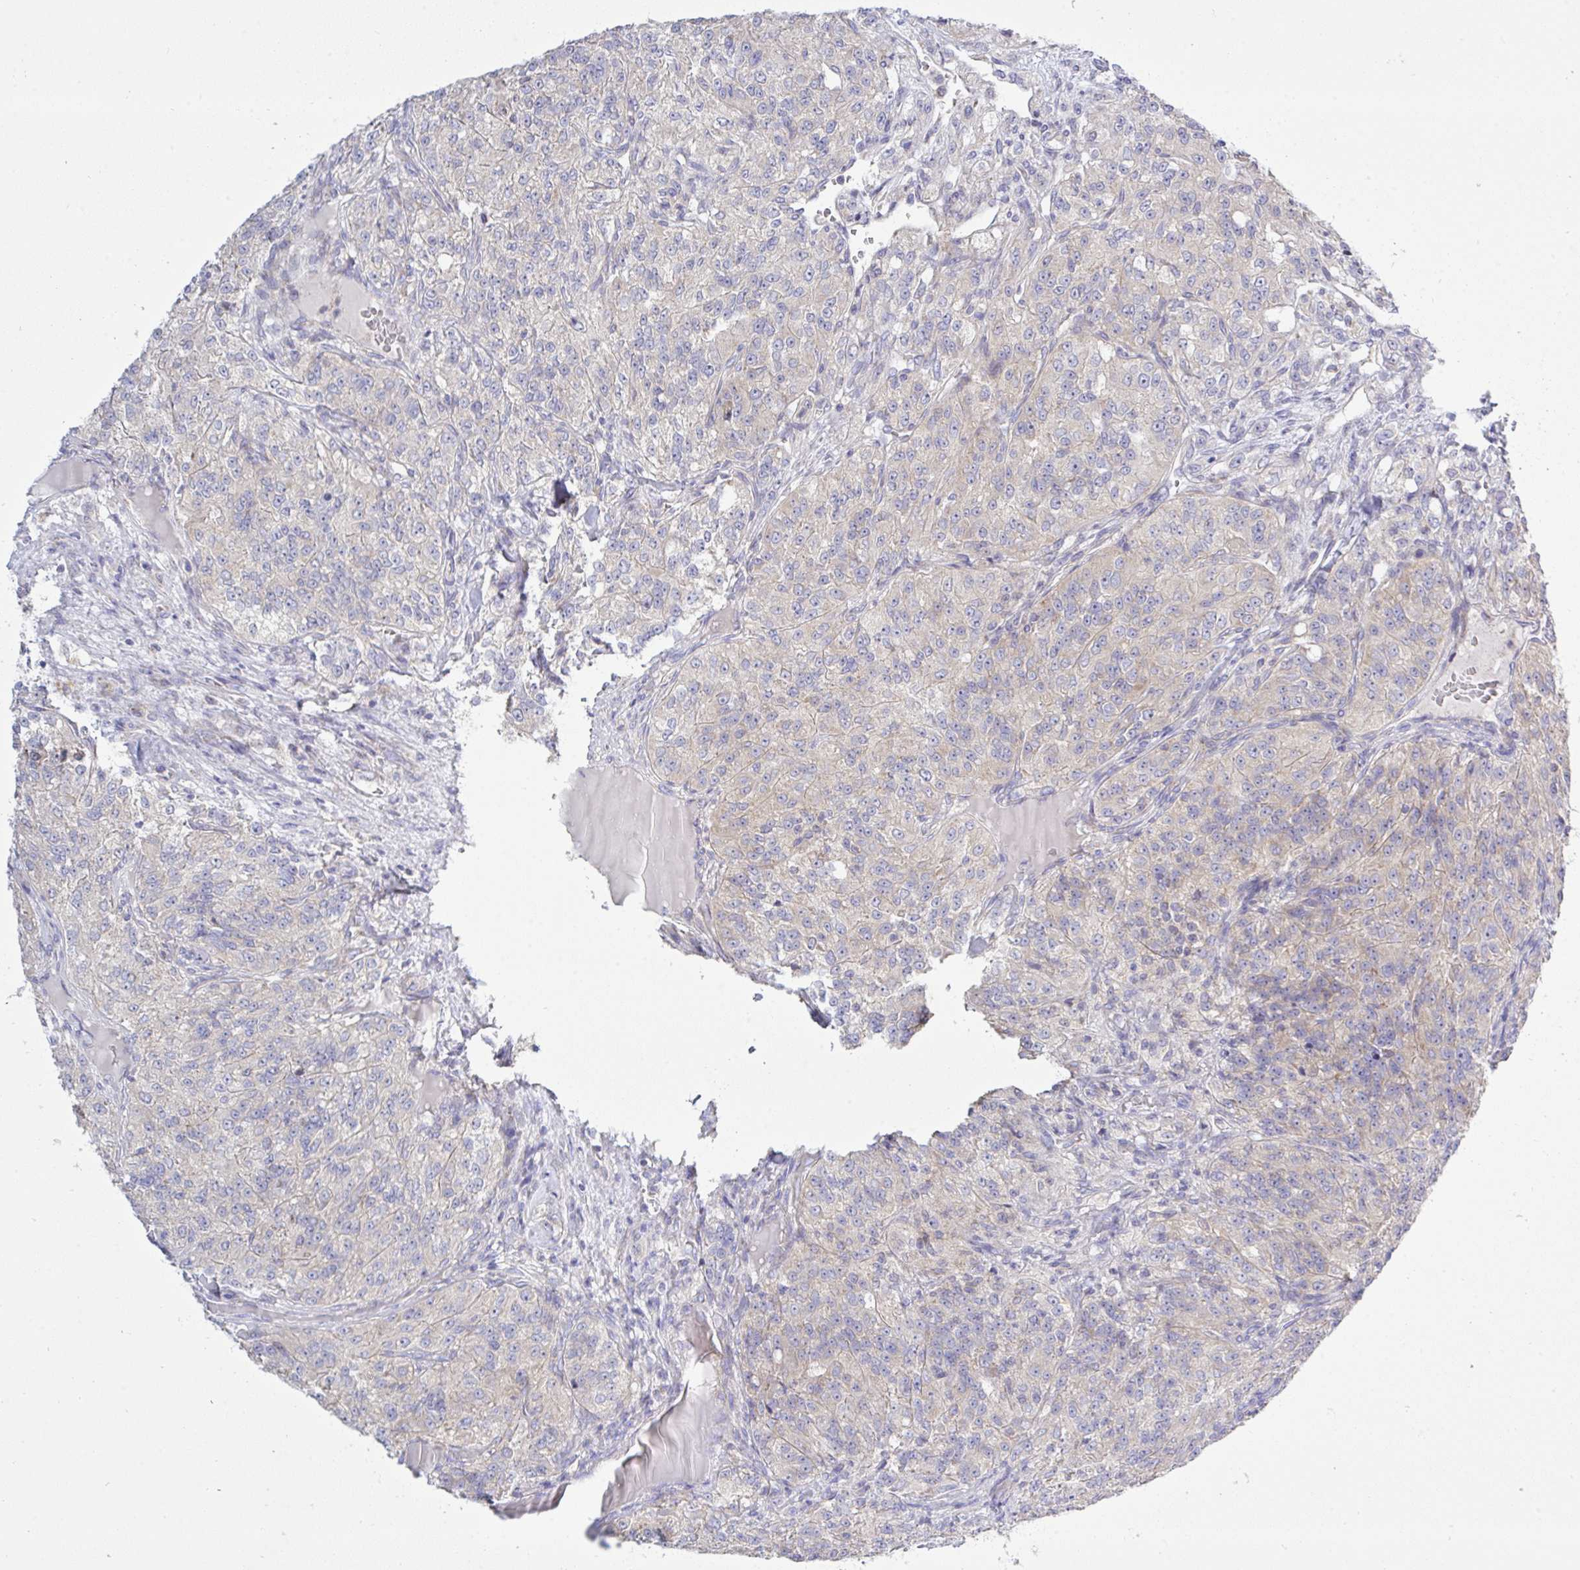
{"staining": {"intensity": "negative", "quantity": "none", "location": "none"}, "tissue": "renal cancer", "cell_type": "Tumor cells", "image_type": "cancer", "snomed": [{"axis": "morphology", "description": "Adenocarcinoma, NOS"}, {"axis": "topography", "description": "Kidney"}], "caption": "Micrograph shows no significant protein staining in tumor cells of adenocarcinoma (renal).", "gene": "NDUFA7", "patient": {"sex": "female", "age": 63}}